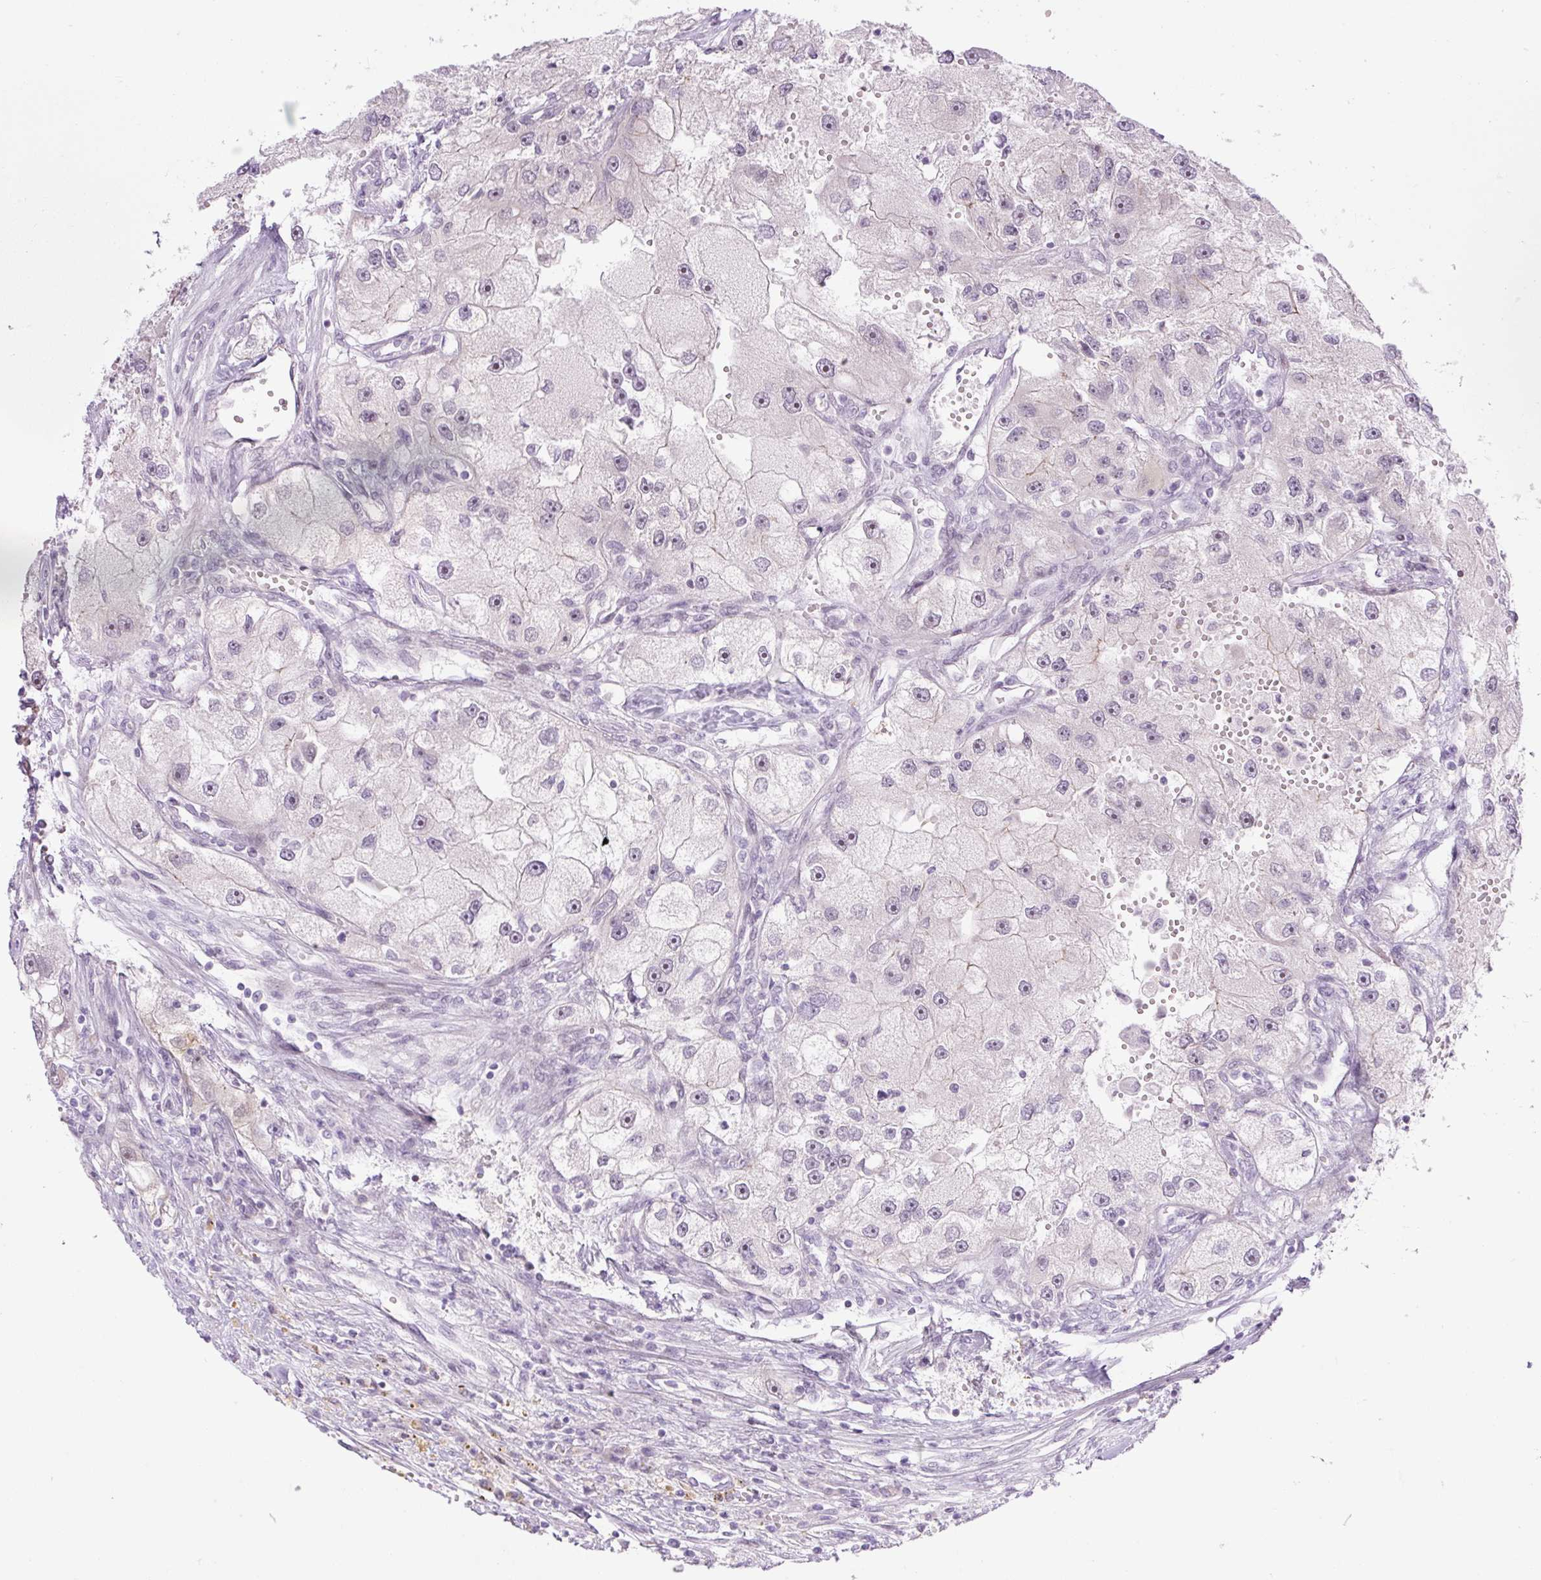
{"staining": {"intensity": "weak", "quantity": "<25%", "location": "nuclear"}, "tissue": "renal cancer", "cell_type": "Tumor cells", "image_type": "cancer", "snomed": [{"axis": "morphology", "description": "Adenocarcinoma, NOS"}, {"axis": "topography", "description": "Kidney"}], "caption": "This is an IHC image of adenocarcinoma (renal). There is no expression in tumor cells.", "gene": "ICE1", "patient": {"sex": "male", "age": 63}}